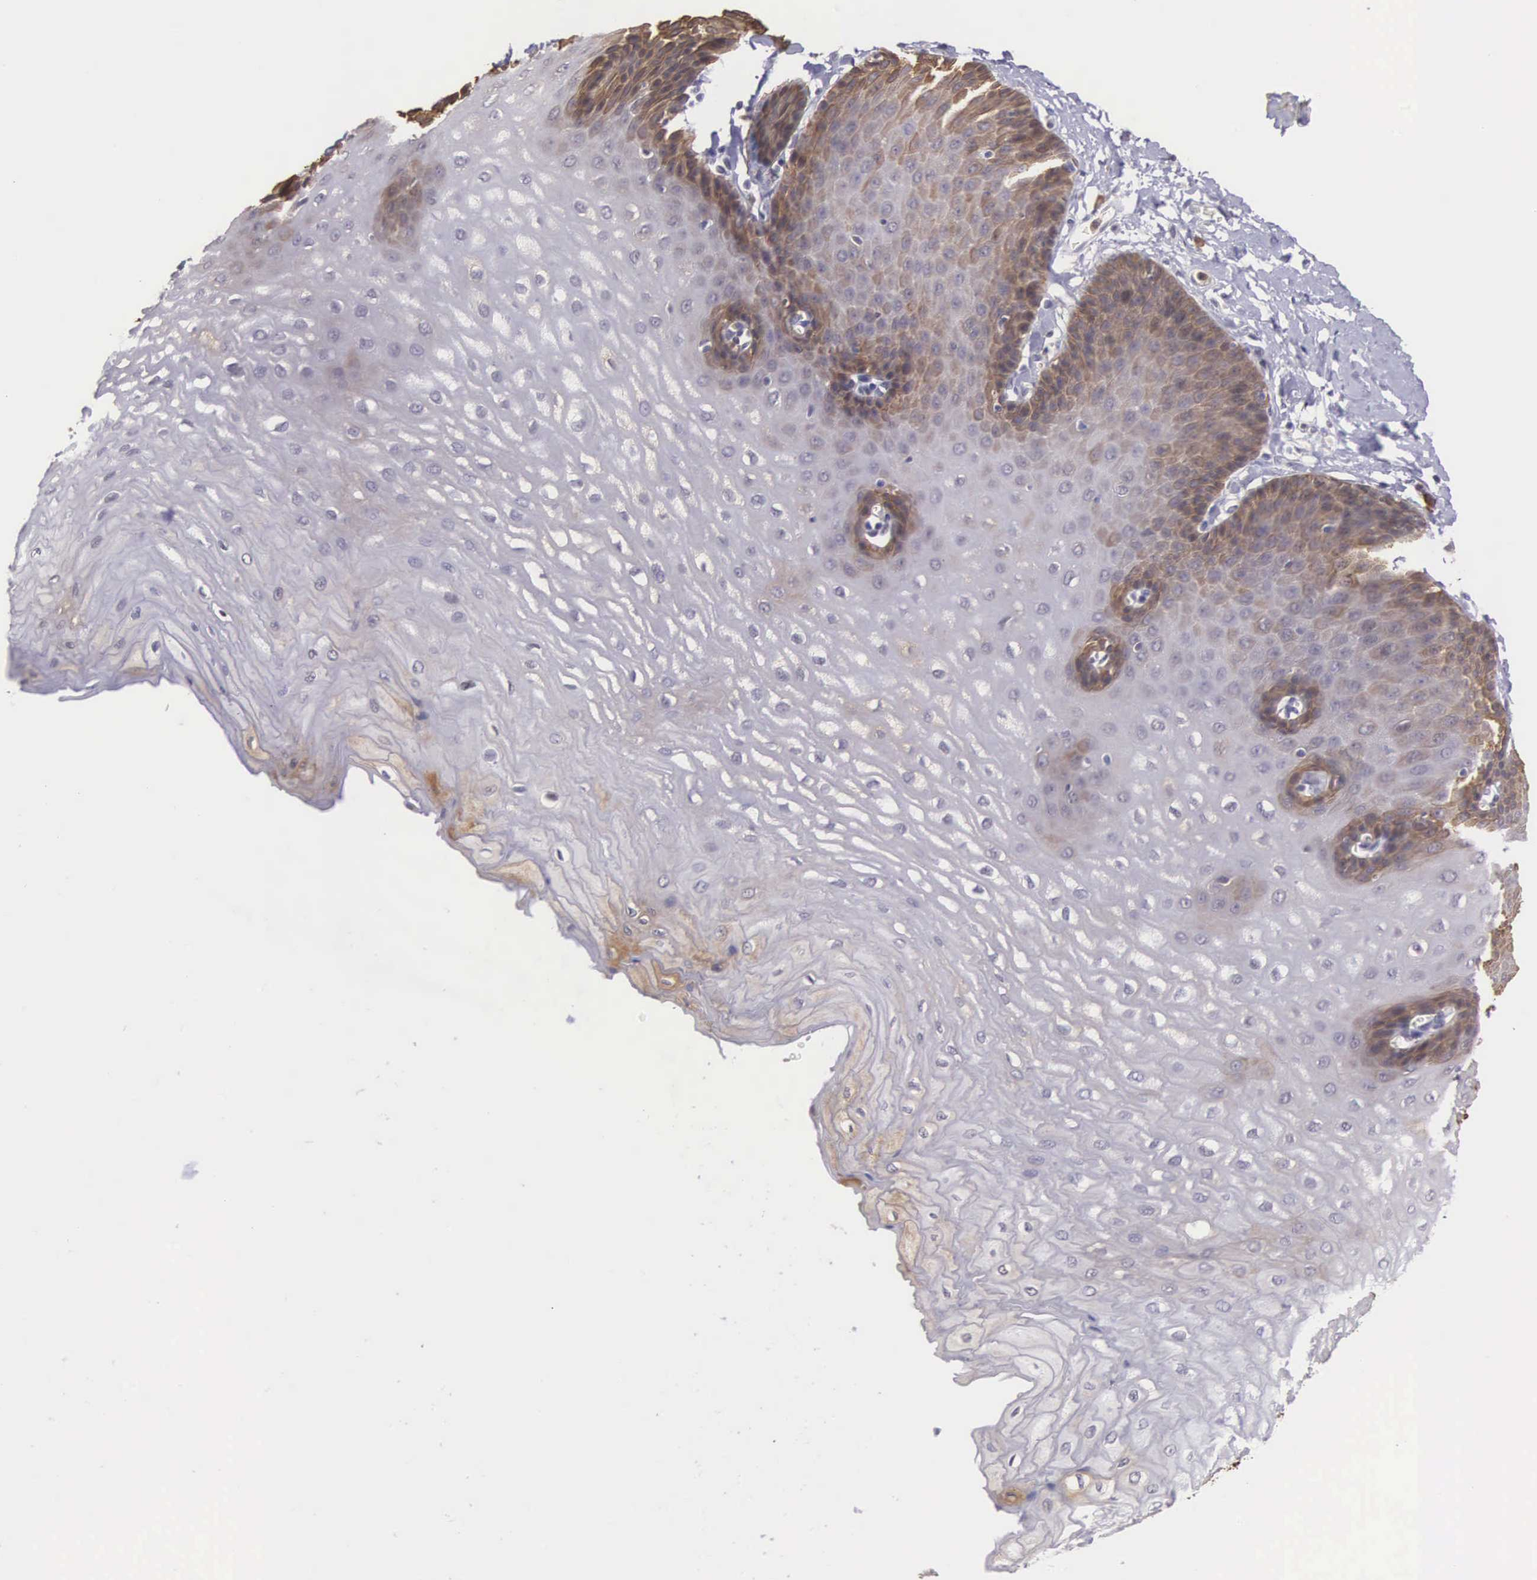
{"staining": {"intensity": "moderate", "quantity": "25%-75%", "location": "cytoplasmic/membranous"}, "tissue": "esophagus", "cell_type": "Squamous epithelial cells", "image_type": "normal", "snomed": [{"axis": "morphology", "description": "Normal tissue, NOS"}, {"axis": "topography", "description": "Esophagus"}], "caption": "An IHC histopathology image of unremarkable tissue is shown. Protein staining in brown labels moderate cytoplasmic/membranous positivity in esophagus within squamous epithelial cells.", "gene": "SLC25A21", "patient": {"sex": "male", "age": 70}}